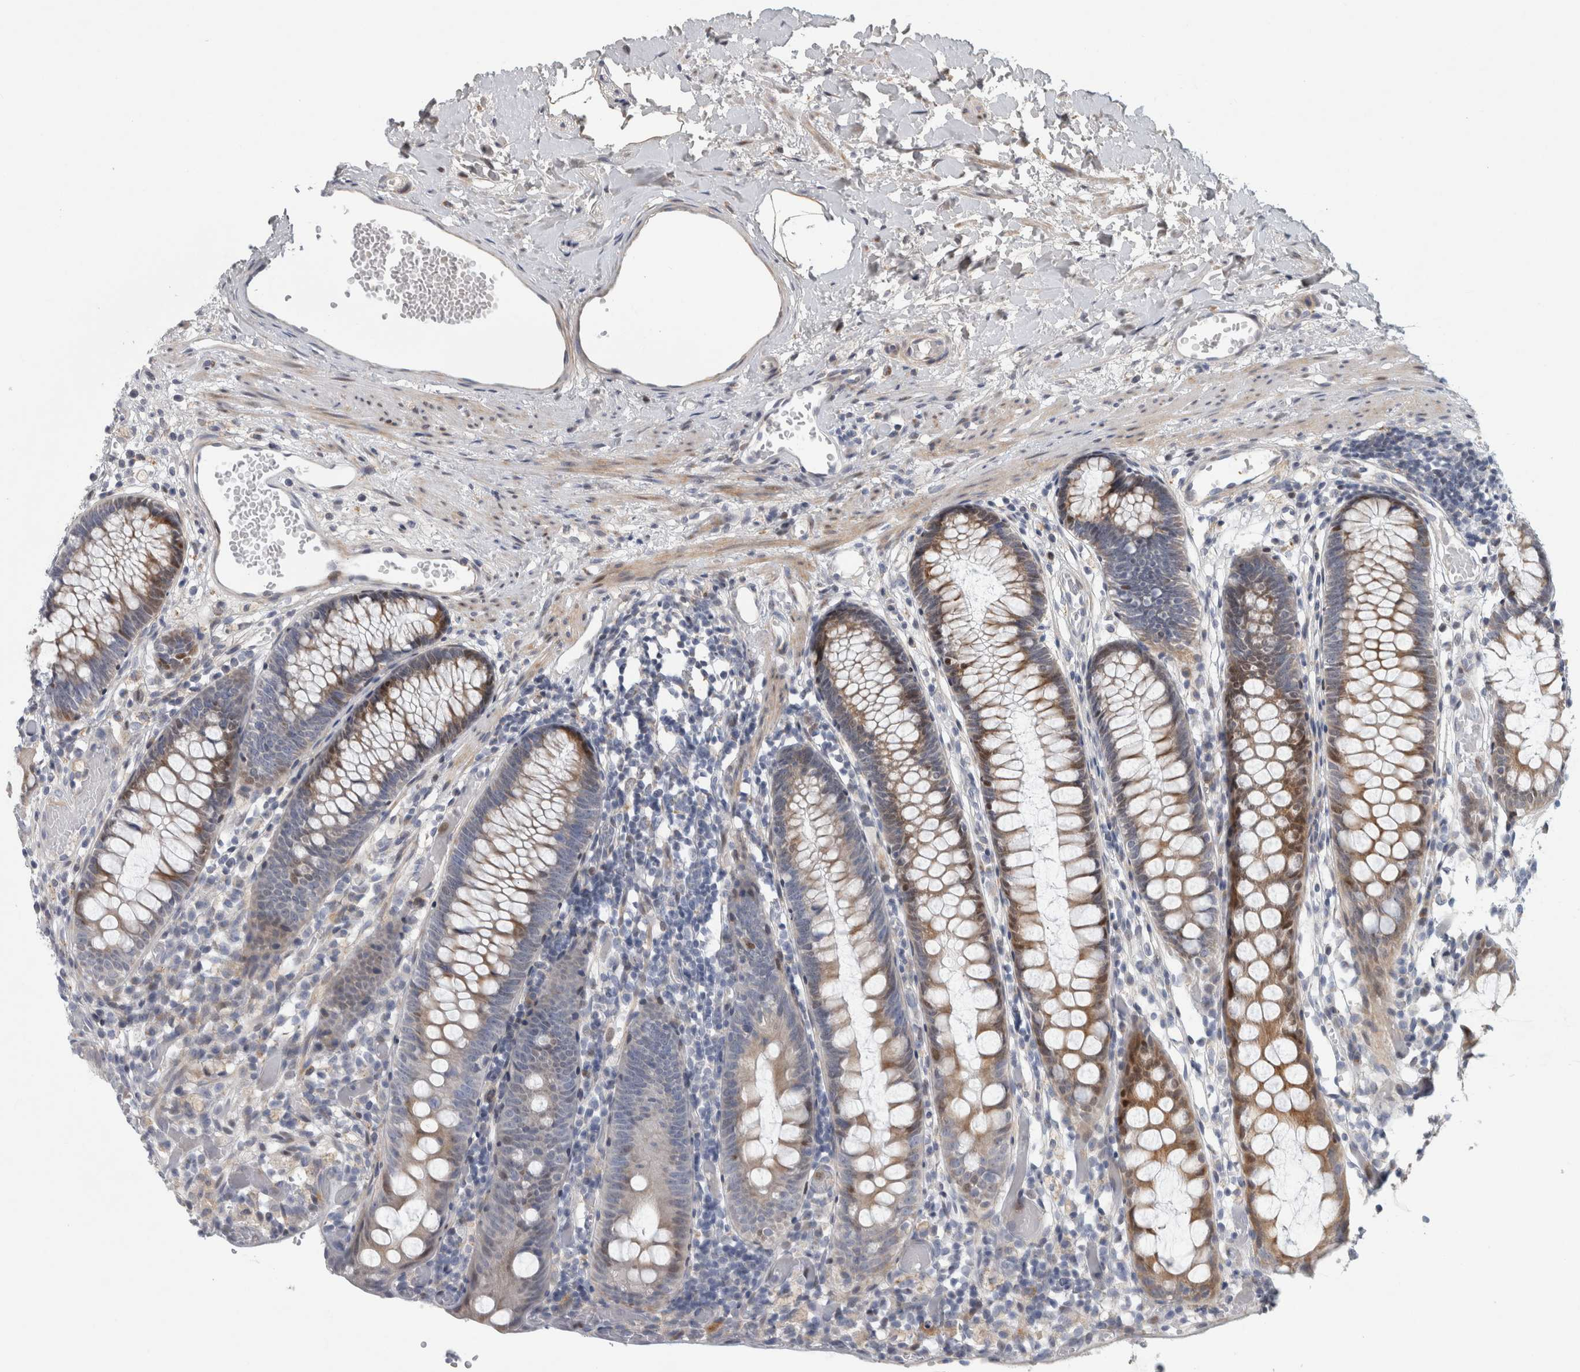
{"staining": {"intensity": "negative", "quantity": "none", "location": "none"}, "tissue": "colon", "cell_type": "Endothelial cells", "image_type": "normal", "snomed": [{"axis": "morphology", "description": "Normal tissue, NOS"}, {"axis": "topography", "description": "Colon"}], "caption": "IHC histopathology image of benign colon: colon stained with DAB exhibits no significant protein staining in endothelial cells. The staining is performed using DAB (3,3'-diaminobenzidine) brown chromogen with nuclei counter-stained in using hematoxylin.", "gene": "RBM48", "patient": {"sex": "male", "age": 14}}